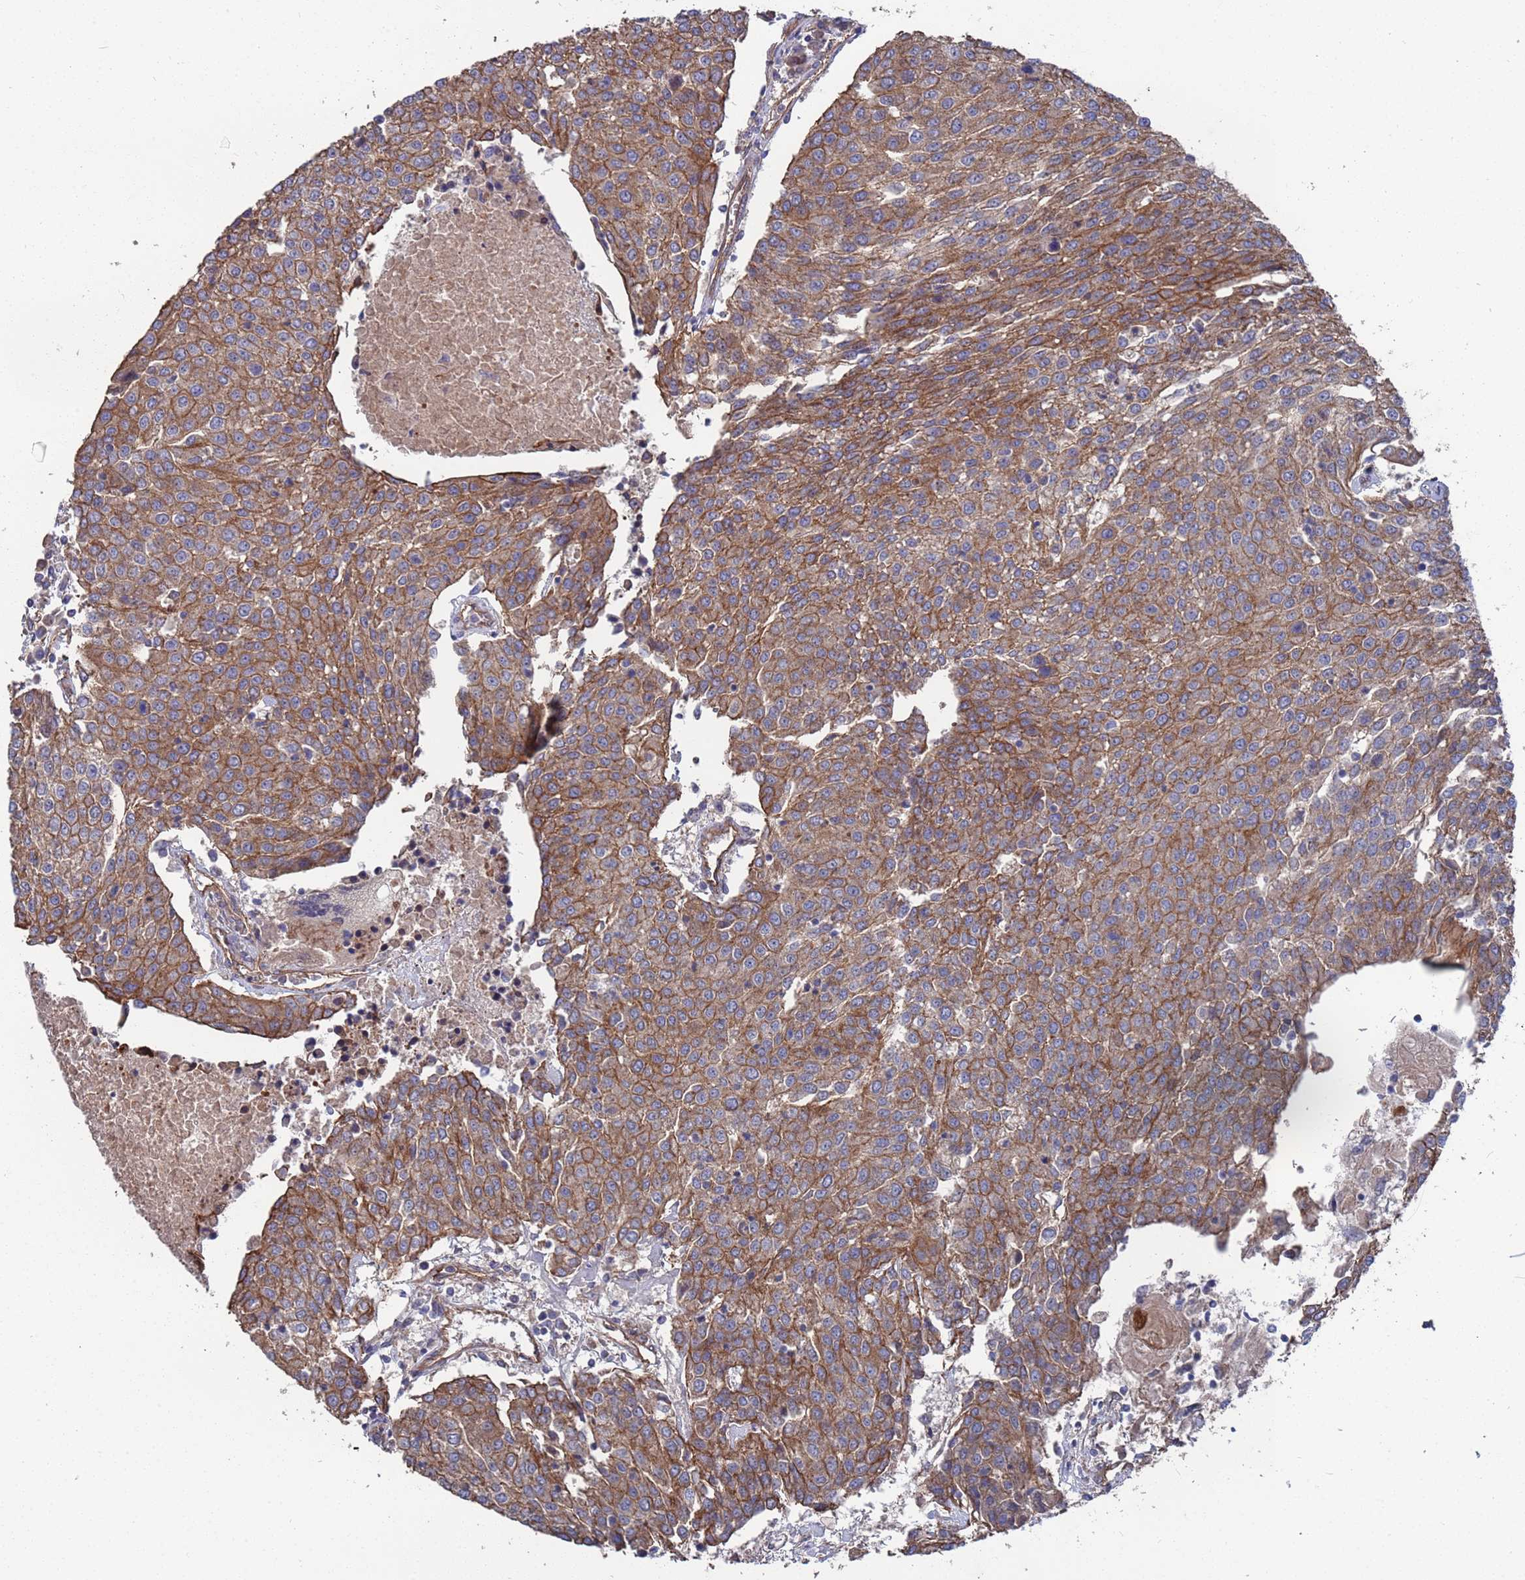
{"staining": {"intensity": "moderate", "quantity": ">75%", "location": "cytoplasmic/membranous"}, "tissue": "urothelial cancer", "cell_type": "Tumor cells", "image_type": "cancer", "snomed": [{"axis": "morphology", "description": "Urothelial carcinoma, High grade"}, {"axis": "topography", "description": "Urinary bladder"}], "caption": "Brown immunohistochemical staining in urothelial carcinoma (high-grade) shows moderate cytoplasmic/membranous positivity in about >75% of tumor cells. (DAB IHC with brightfield microscopy, high magnification).", "gene": "NDUFAF6", "patient": {"sex": "female", "age": 85}}